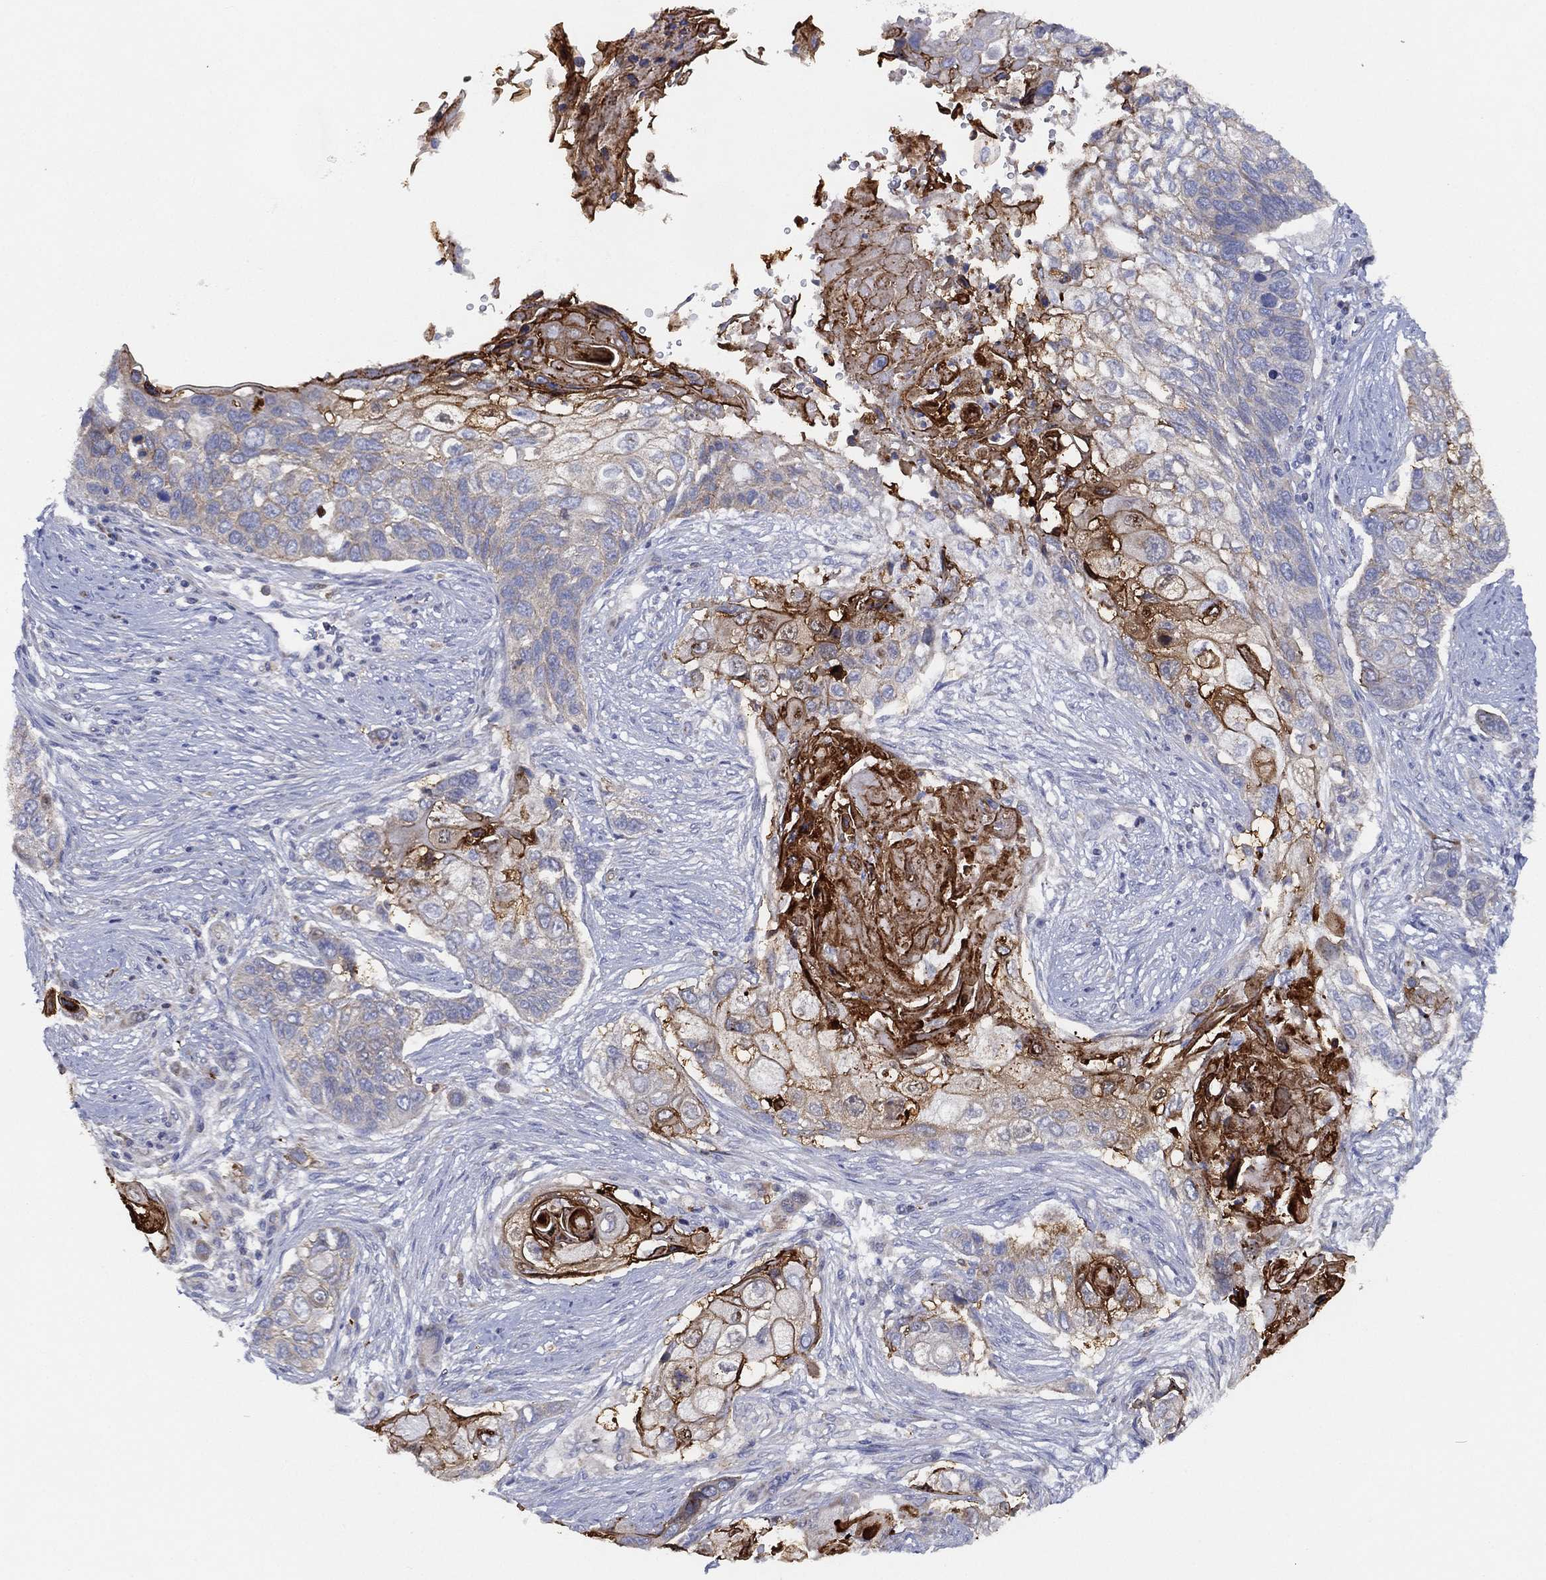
{"staining": {"intensity": "strong", "quantity": "<25%", "location": "cytoplasmic/membranous"}, "tissue": "lung cancer", "cell_type": "Tumor cells", "image_type": "cancer", "snomed": [{"axis": "morphology", "description": "Normal tissue, NOS"}, {"axis": "morphology", "description": "Squamous cell carcinoma, NOS"}, {"axis": "topography", "description": "Bronchus"}, {"axis": "topography", "description": "Lung"}], "caption": "Immunohistochemistry image of human squamous cell carcinoma (lung) stained for a protein (brown), which demonstrates medium levels of strong cytoplasmic/membranous staining in about <25% of tumor cells.", "gene": "ZNF223", "patient": {"sex": "male", "age": 69}}